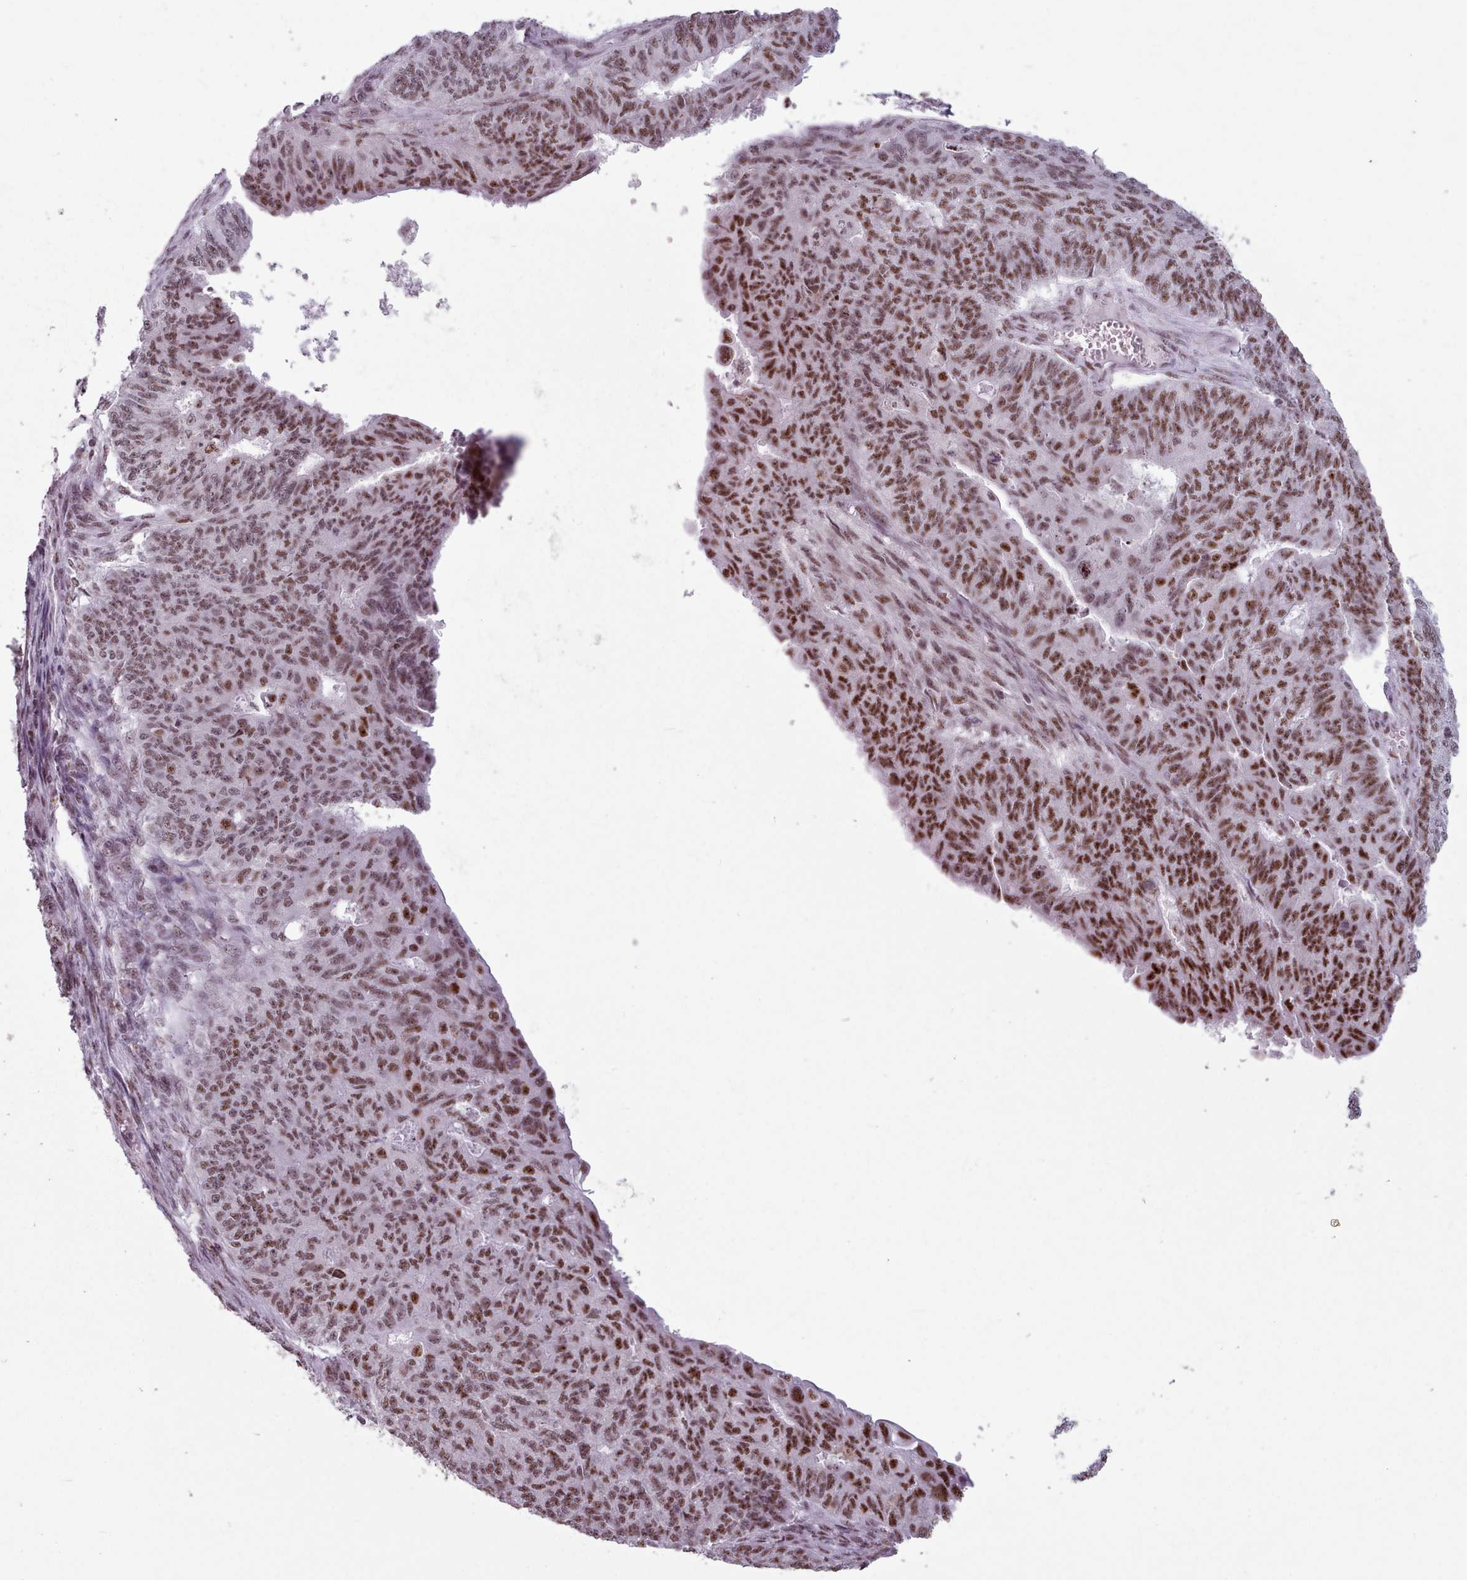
{"staining": {"intensity": "strong", "quantity": ">75%", "location": "nuclear"}, "tissue": "endometrial cancer", "cell_type": "Tumor cells", "image_type": "cancer", "snomed": [{"axis": "morphology", "description": "Adenocarcinoma, NOS"}, {"axis": "topography", "description": "Endometrium"}], "caption": "An immunohistochemistry (IHC) photomicrograph of neoplastic tissue is shown. Protein staining in brown labels strong nuclear positivity in adenocarcinoma (endometrial) within tumor cells. The protein of interest is shown in brown color, while the nuclei are stained blue.", "gene": "SRRM1", "patient": {"sex": "female", "age": 32}}